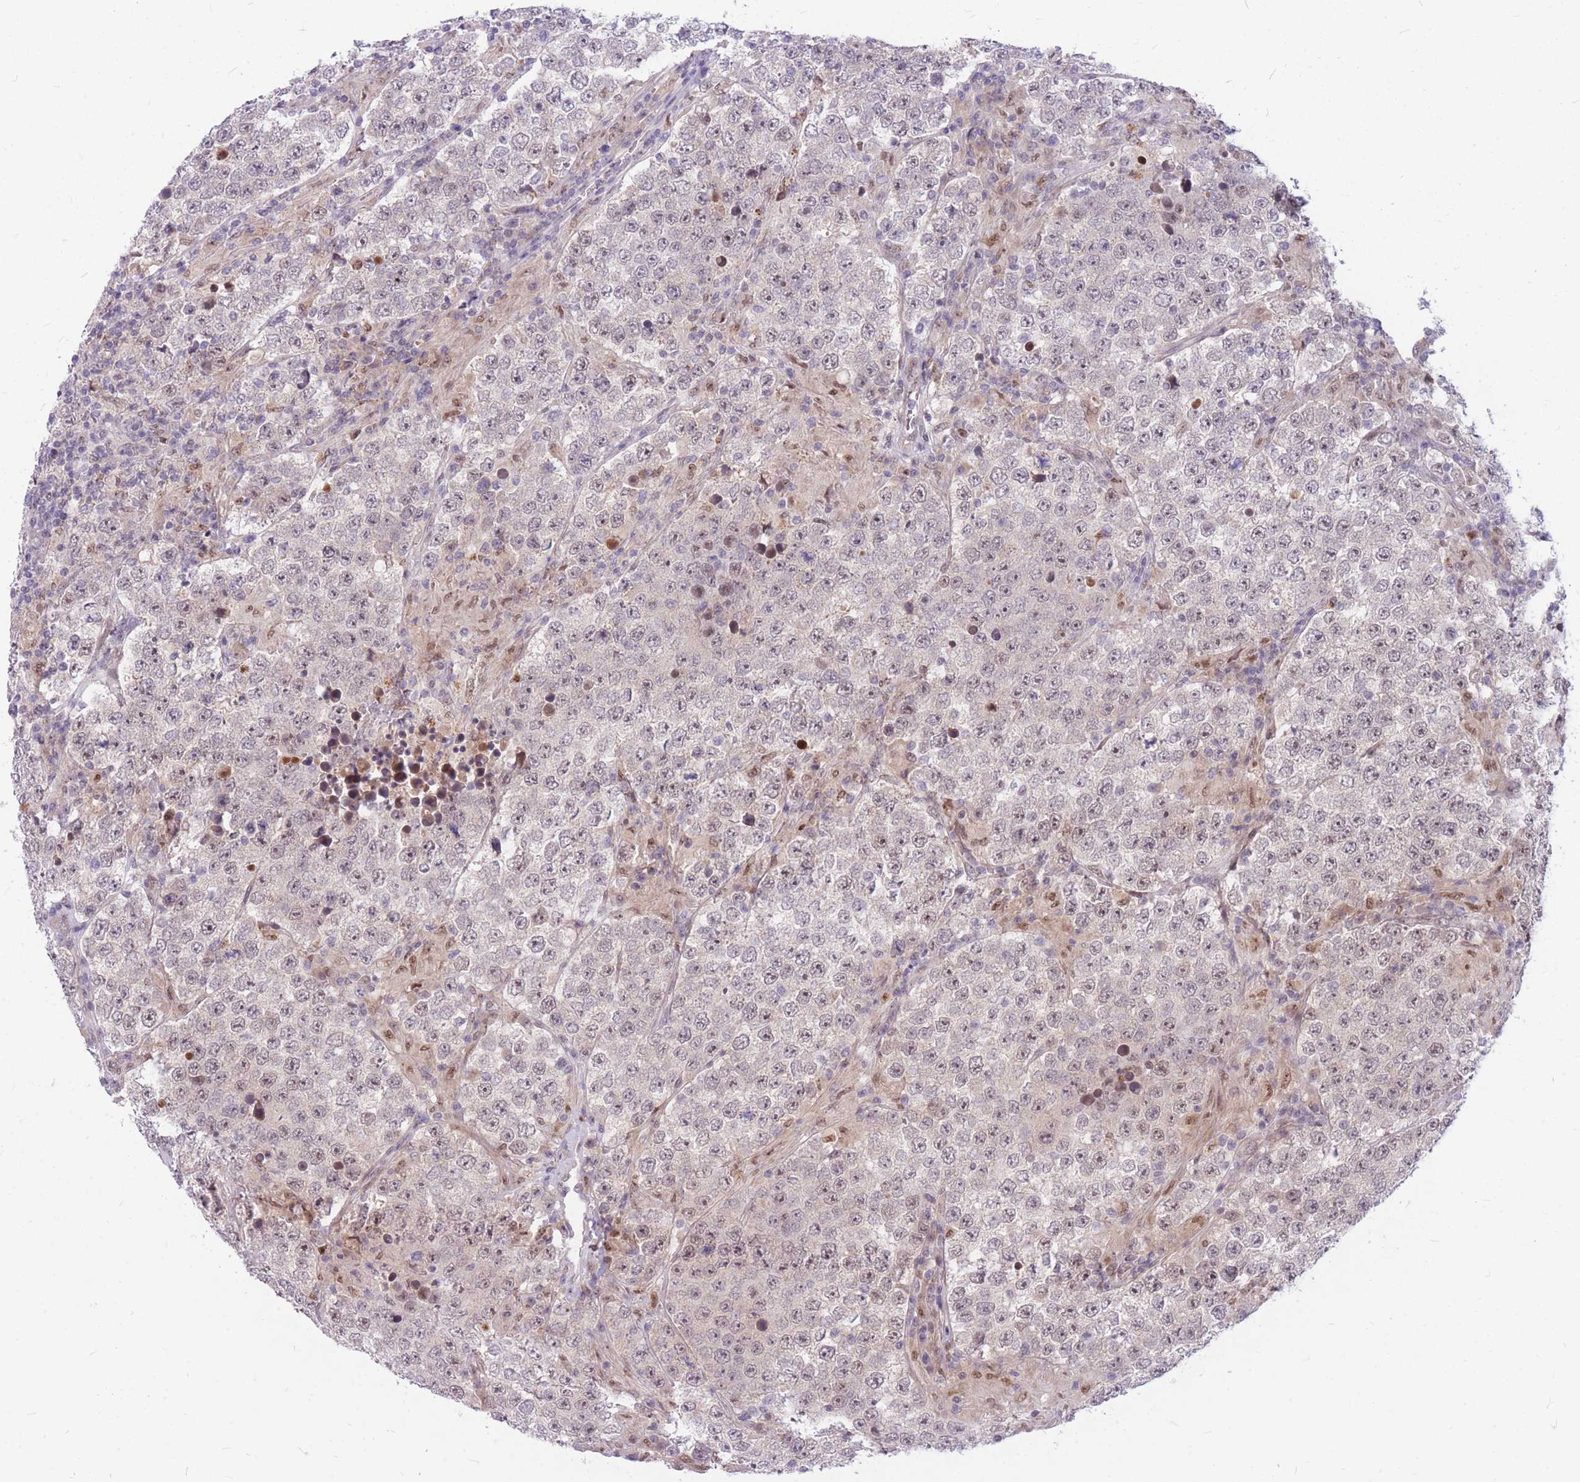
{"staining": {"intensity": "weak", "quantity": "<25%", "location": "nuclear"}, "tissue": "testis cancer", "cell_type": "Tumor cells", "image_type": "cancer", "snomed": [{"axis": "morphology", "description": "Normal tissue, NOS"}, {"axis": "morphology", "description": "Urothelial carcinoma, High grade"}, {"axis": "morphology", "description": "Seminoma, NOS"}, {"axis": "morphology", "description": "Carcinoma, Embryonal, NOS"}, {"axis": "topography", "description": "Urinary bladder"}, {"axis": "topography", "description": "Testis"}], "caption": "Image shows no protein expression in tumor cells of testis embryonal carcinoma tissue.", "gene": "ERCC2", "patient": {"sex": "male", "age": 41}}